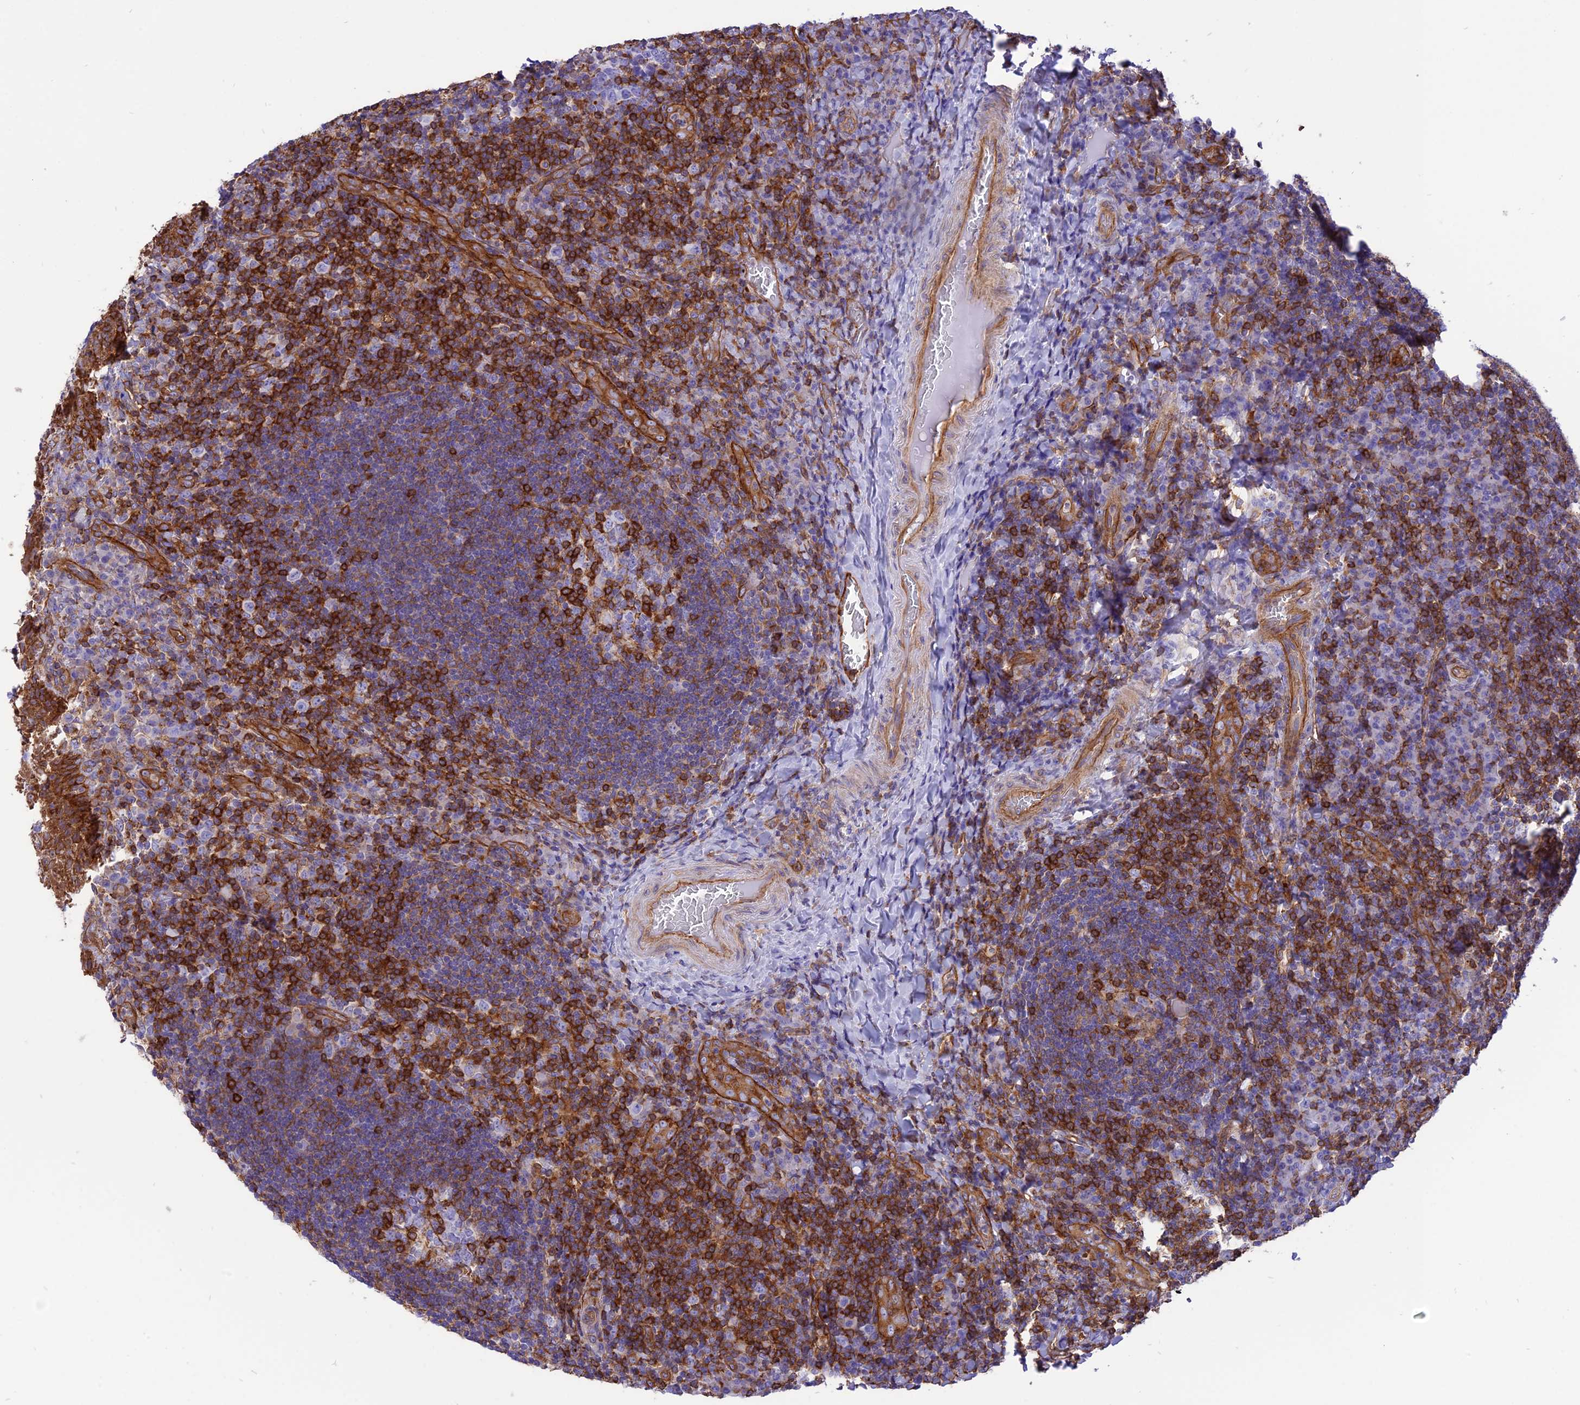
{"staining": {"intensity": "strong", "quantity": "<25%", "location": "cytoplasmic/membranous"}, "tissue": "tonsil", "cell_type": "Germinal center cells", "image_type": "normal", "snomed": [{"axis": "morphology", "description": "Normal tissue, NOS"}, {"axis": "topography", "description": "Tonsil"}], "caption": "Strong cytoplasmic/membranous staining is seen in approximately <25% of germinal center cells in benign tonsil.", "gene": "SEPTIN9", "patient": {"sex": "male", "age": 17}}